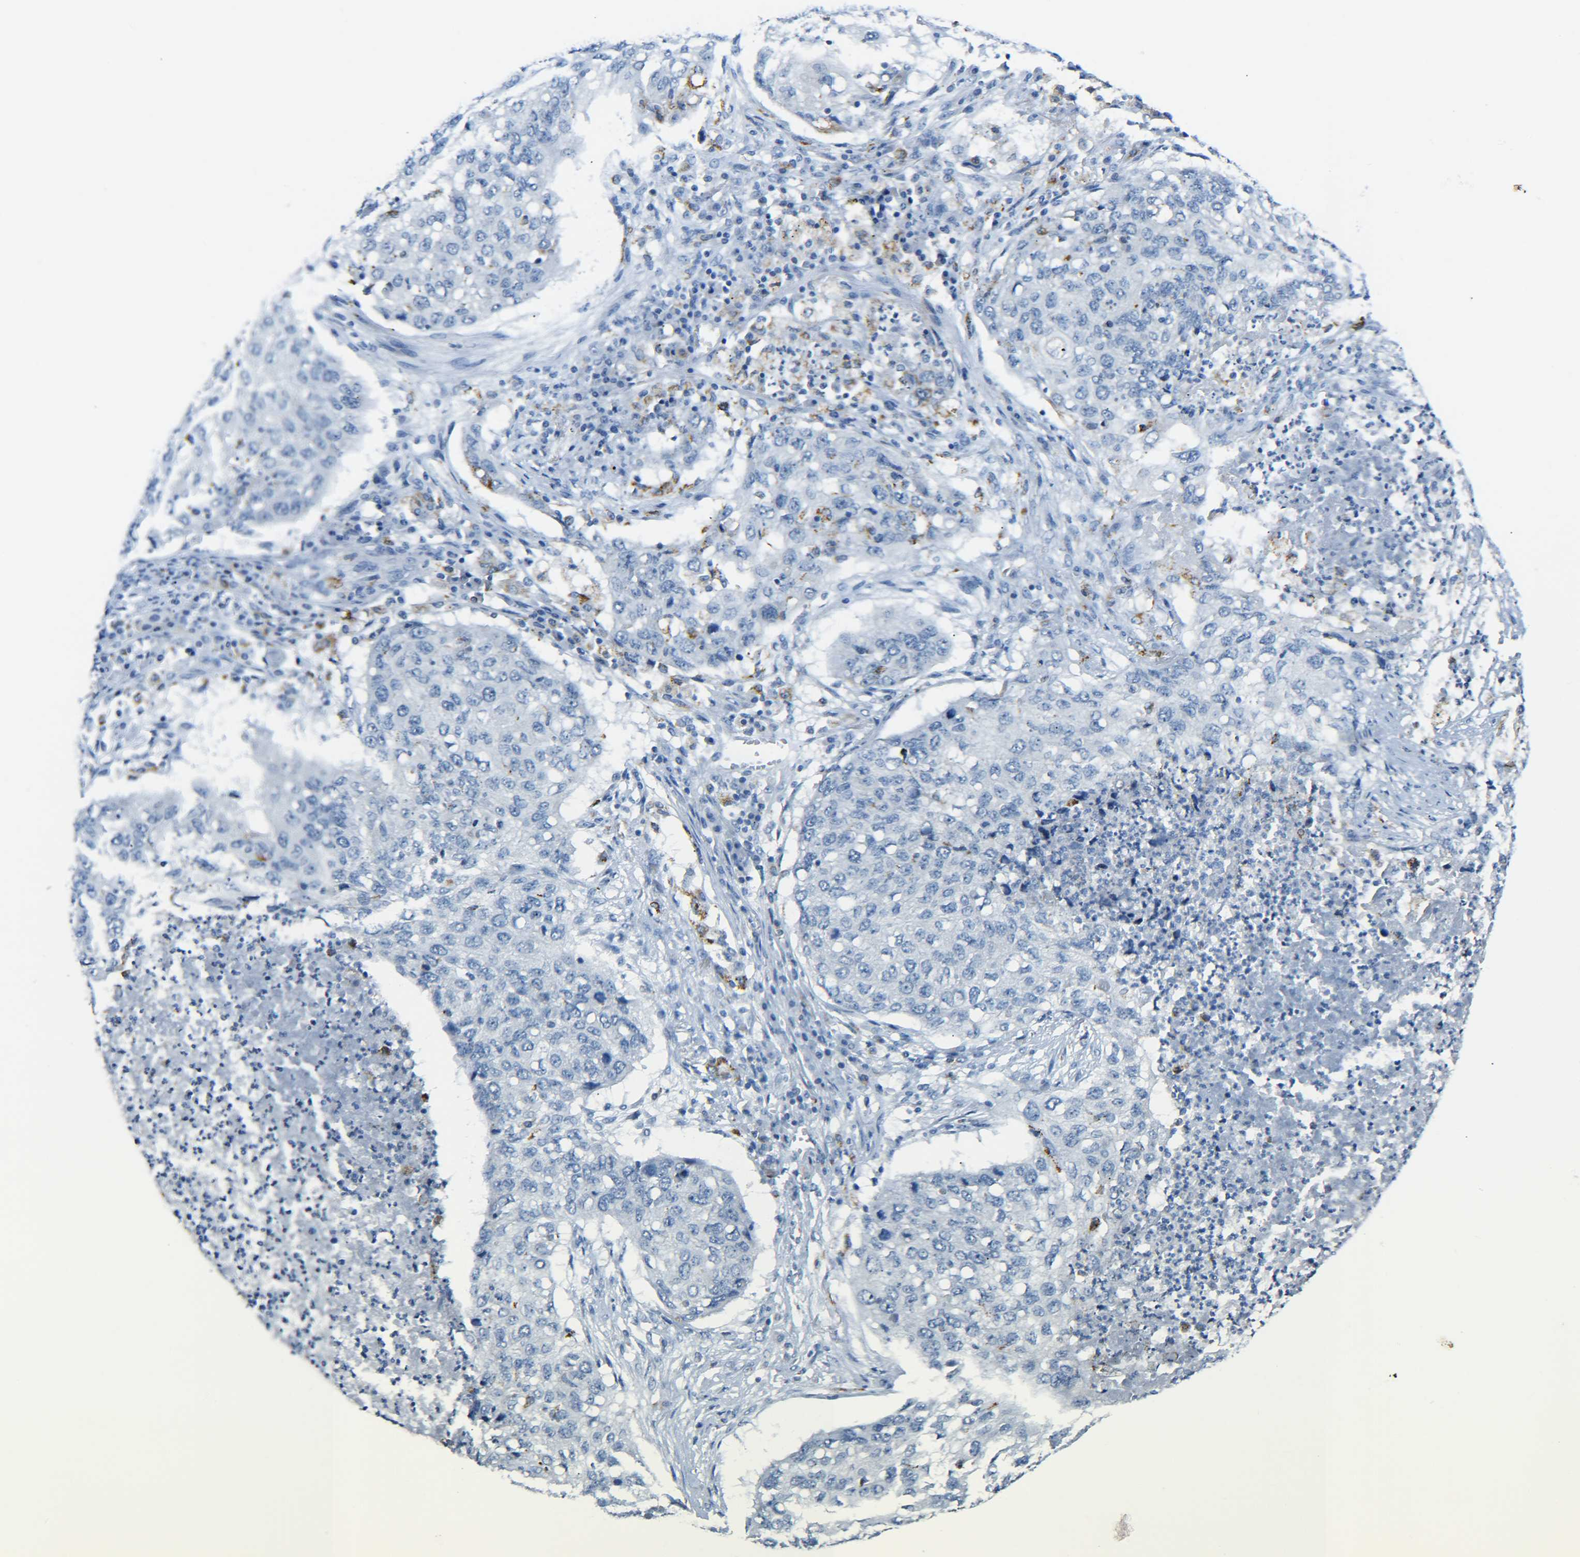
{"staining": {"intensity": "negative", "quantity": "none", "location": "none"}, "tissue": "lung cancer", "cell_type": "Tumor cells", "image_type": "cancer", "snomed": [{"axis": "morphology", "description": "Squamous cell carcinoma, NOS"}, {"axis": "topography", "description": "Lung"}], "caption": "This image is of lung cancer stained with IHC to label a protein in brown with the nuclei are counter-stained blue. There is no positivity in tumor cells.", "gene": "C15orf48", "patient": {"sex": "female", "age": 63}}